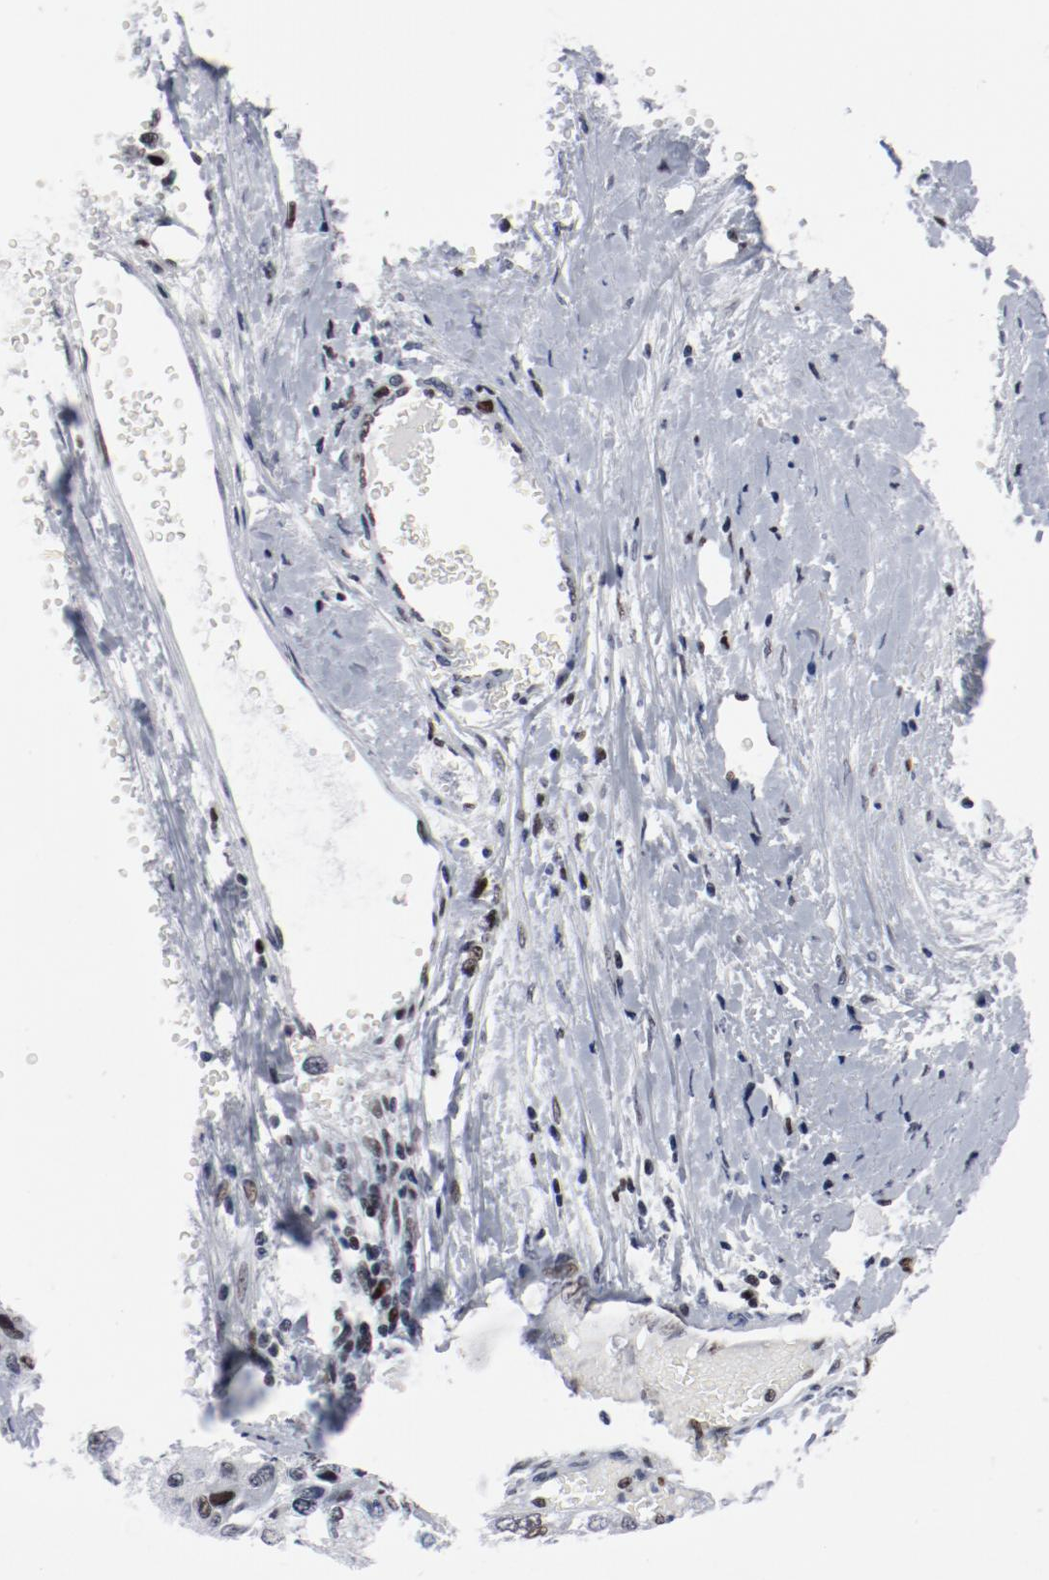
{"staining": {"intensity": "weak", "quantity": "<25%", "location": "nuclear"}, "tissue": "liver cancer", "cell_type": "Tumor cells", "image_type": "cancer", "snomed": [{"axis": "morphology", "description": "Carcinoma, Hepatocellular, NOS"}, {"axis": "topography", "description": "Liver"}], "caption": "Immunohistochemistry (IHC) photomicrograph of human liver cancer stained for a protein (brown), which shows no expression in tumor cells. The staining was performed using DAB (3,3'-diaminobenzidine) to visualize the protein expression in brown, while the nuclei were stained in blue with hematoxylin (Magnification: 20x).", "gene": "POLD1", "patient": {"sex": "female", "age": 66}}